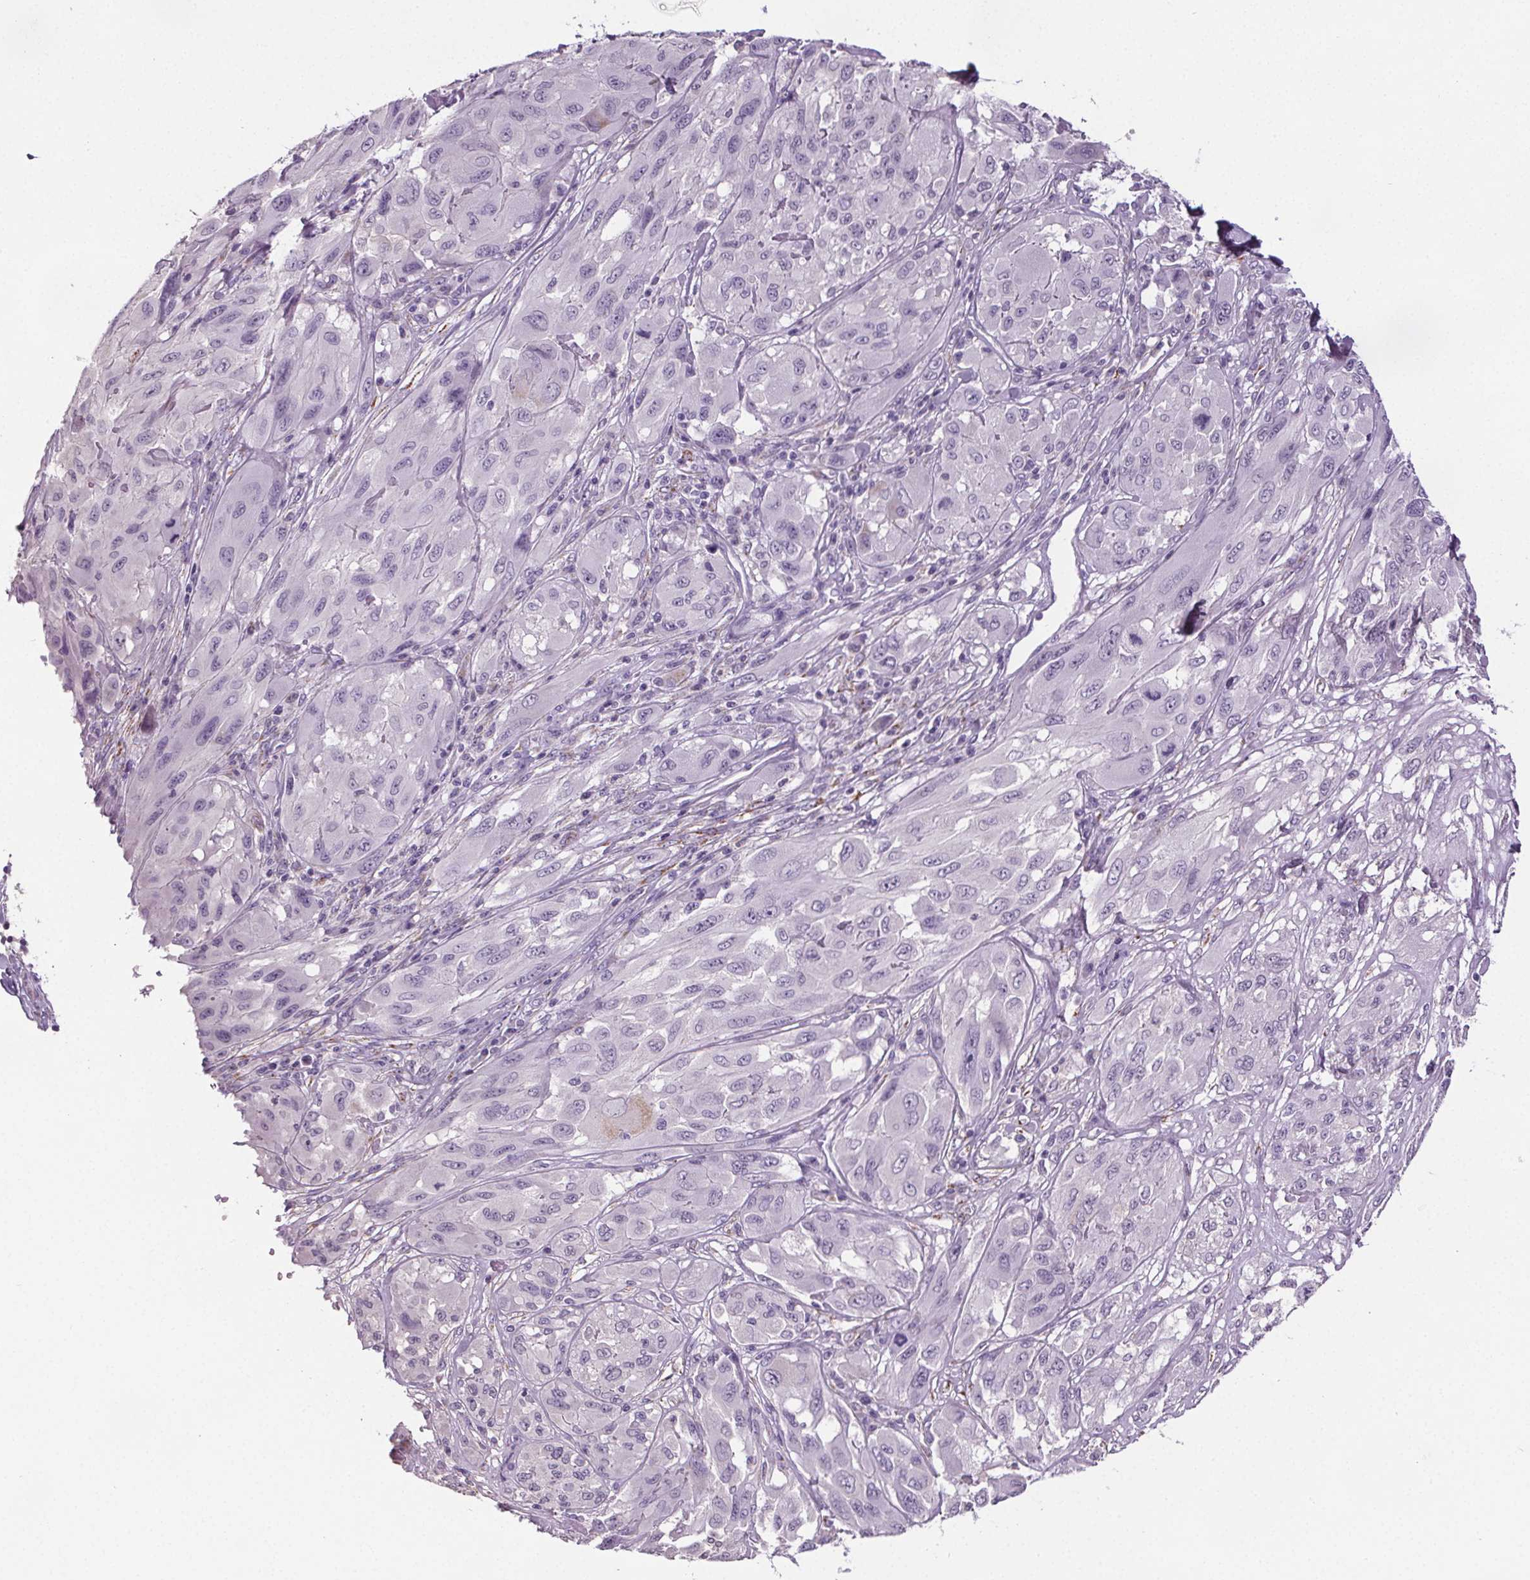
{"staining": {"intensity": "negative", "quantity": "none", "location": "none"}, "tissue": "melanoma", "cell_type": "Tumor cells", "image_type": "cancer", "snomed": [{"axis": "morphology", "description": "Malignant melanoma, NOS"}, {"axis": "topography", "description": "Skin"}], "caption": "Immunohistochemical staining of melanoma reveals no significant positivity in tumor cells.", "gene": "GPIHBP1", "patient": {"sex": "female", "age": 91}}